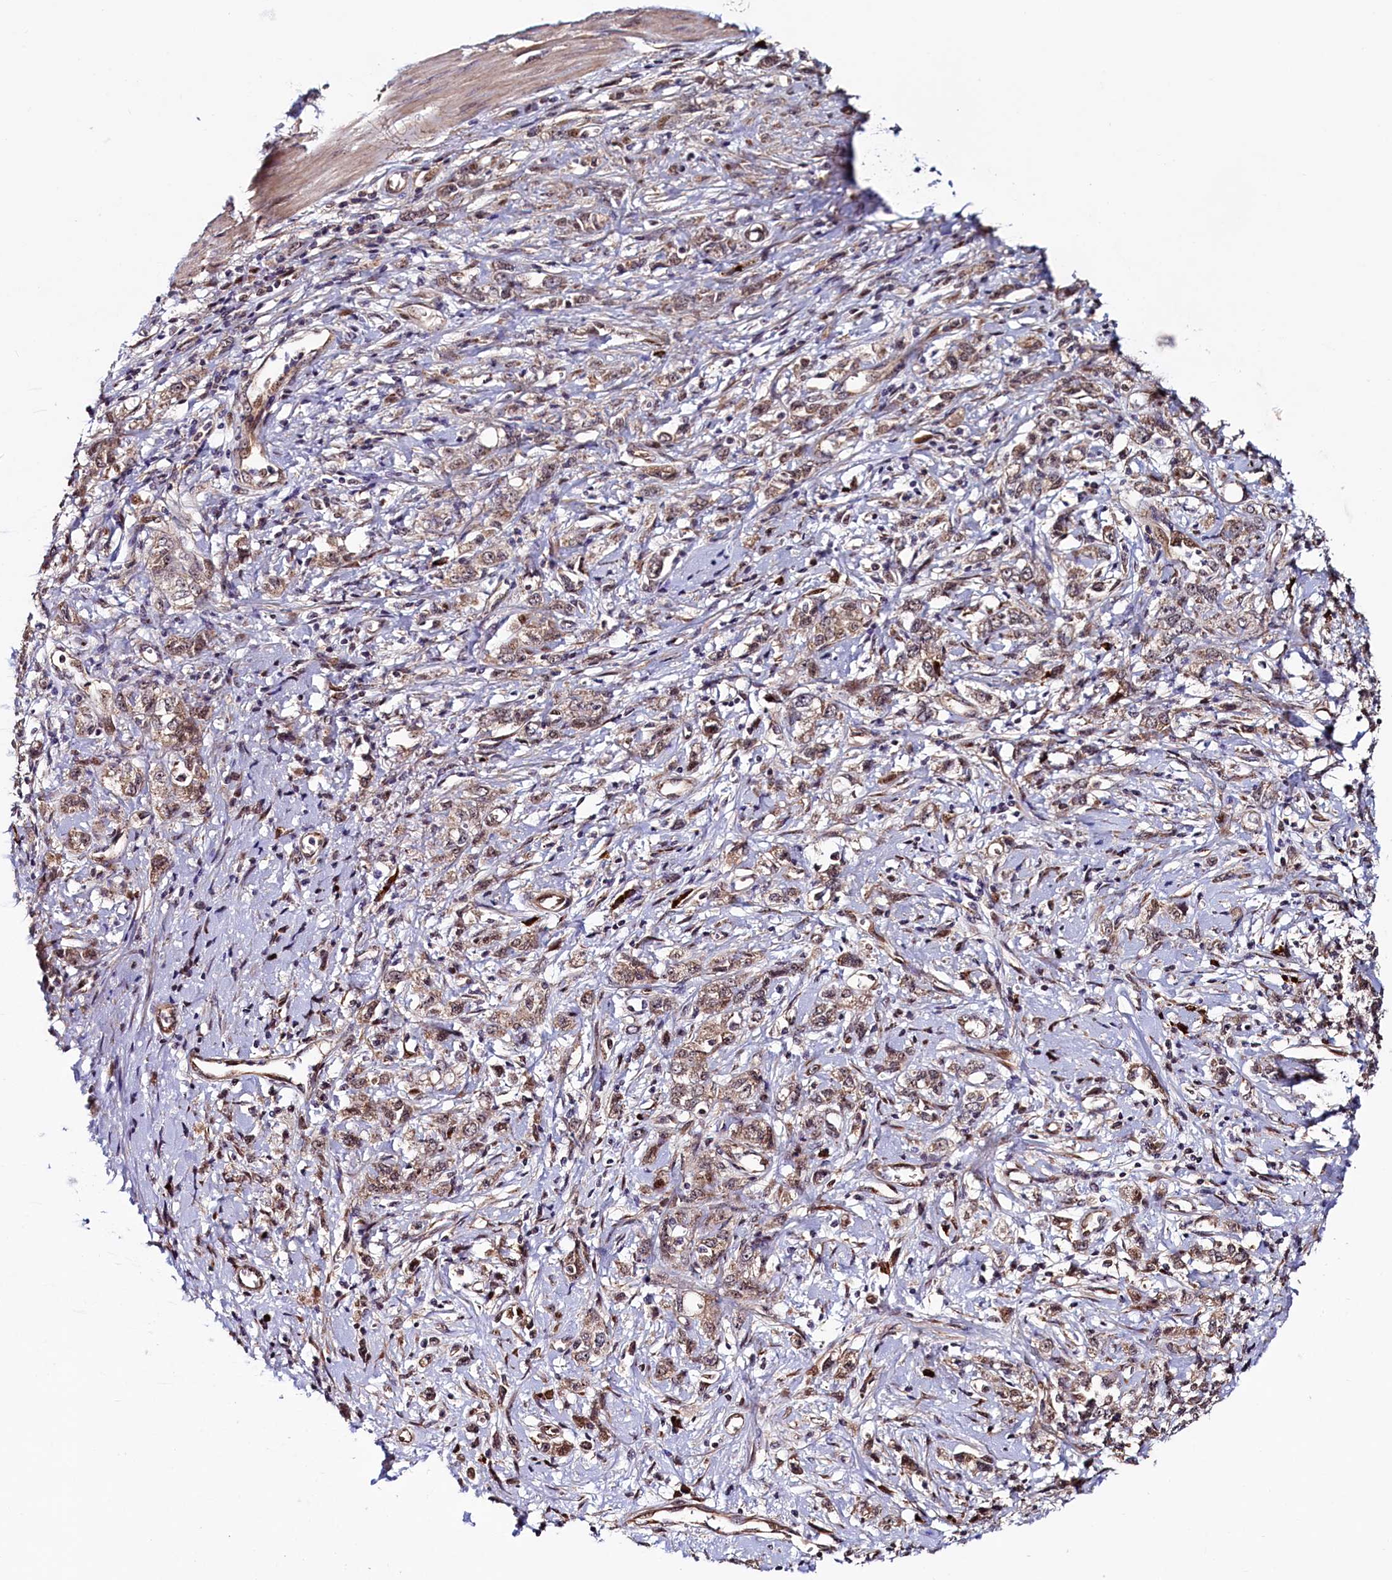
{"staining": {"intensity": "moderate", "quantity": ">75%", "location": "cytoplasmic/membranous"}, "tissue": "stomach cancer", "cell_type": "Tumor cells", "image_type": "cancer", "snomed": [{"axis": "morphology", "description": "Adenocarcinoma, NOS"}, {"axis": "topography", "description": "Stomach"}], "caption": "Protein expression analysis of human stomach adenocarcinoma reveals moderate cytoplasmic/membranous positivity in approximately >75% of tumor cells.", "gene": "RBFA", "patient": {"sex": "female", "age": 76}}